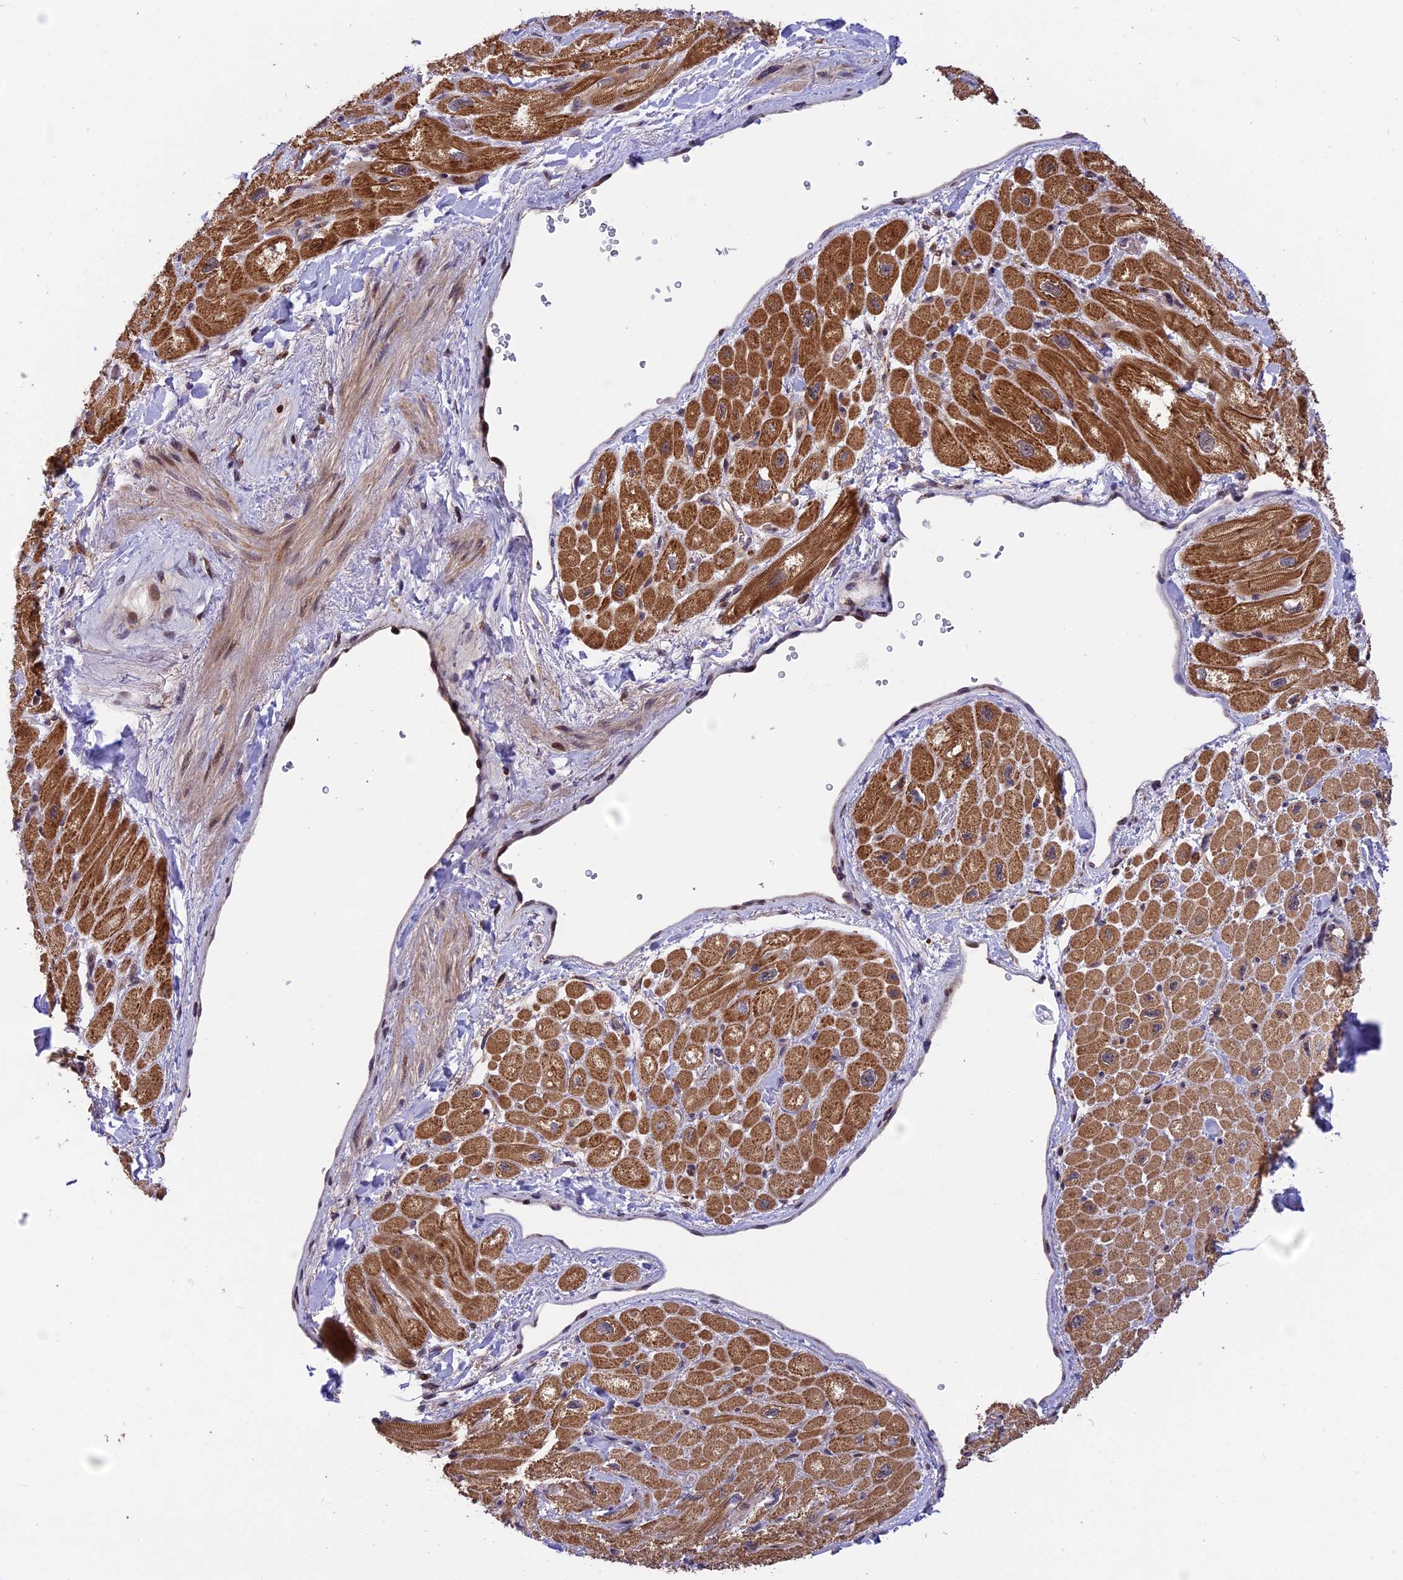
{"staining": {"intensity": "strong", "quantity": ">75%", "location": "cytoplasmic/membranous"}, "tissue": "heart muscle", "cell_type": "Cardiomyocytes", "image_type": "normal", "snomed": [{"axis": "morphology", "description": "Normal tissue, NOS"}, {"axis": "topography", "description": "Heart"}], "caption": "Protein staining of benign heart muscle demonstrates strong cytoplasmic/membranous positivity in approximately >75% of cardiomyocytes.", "gene": "RERGL", "patient": {"sex": "male", "age": 65}}